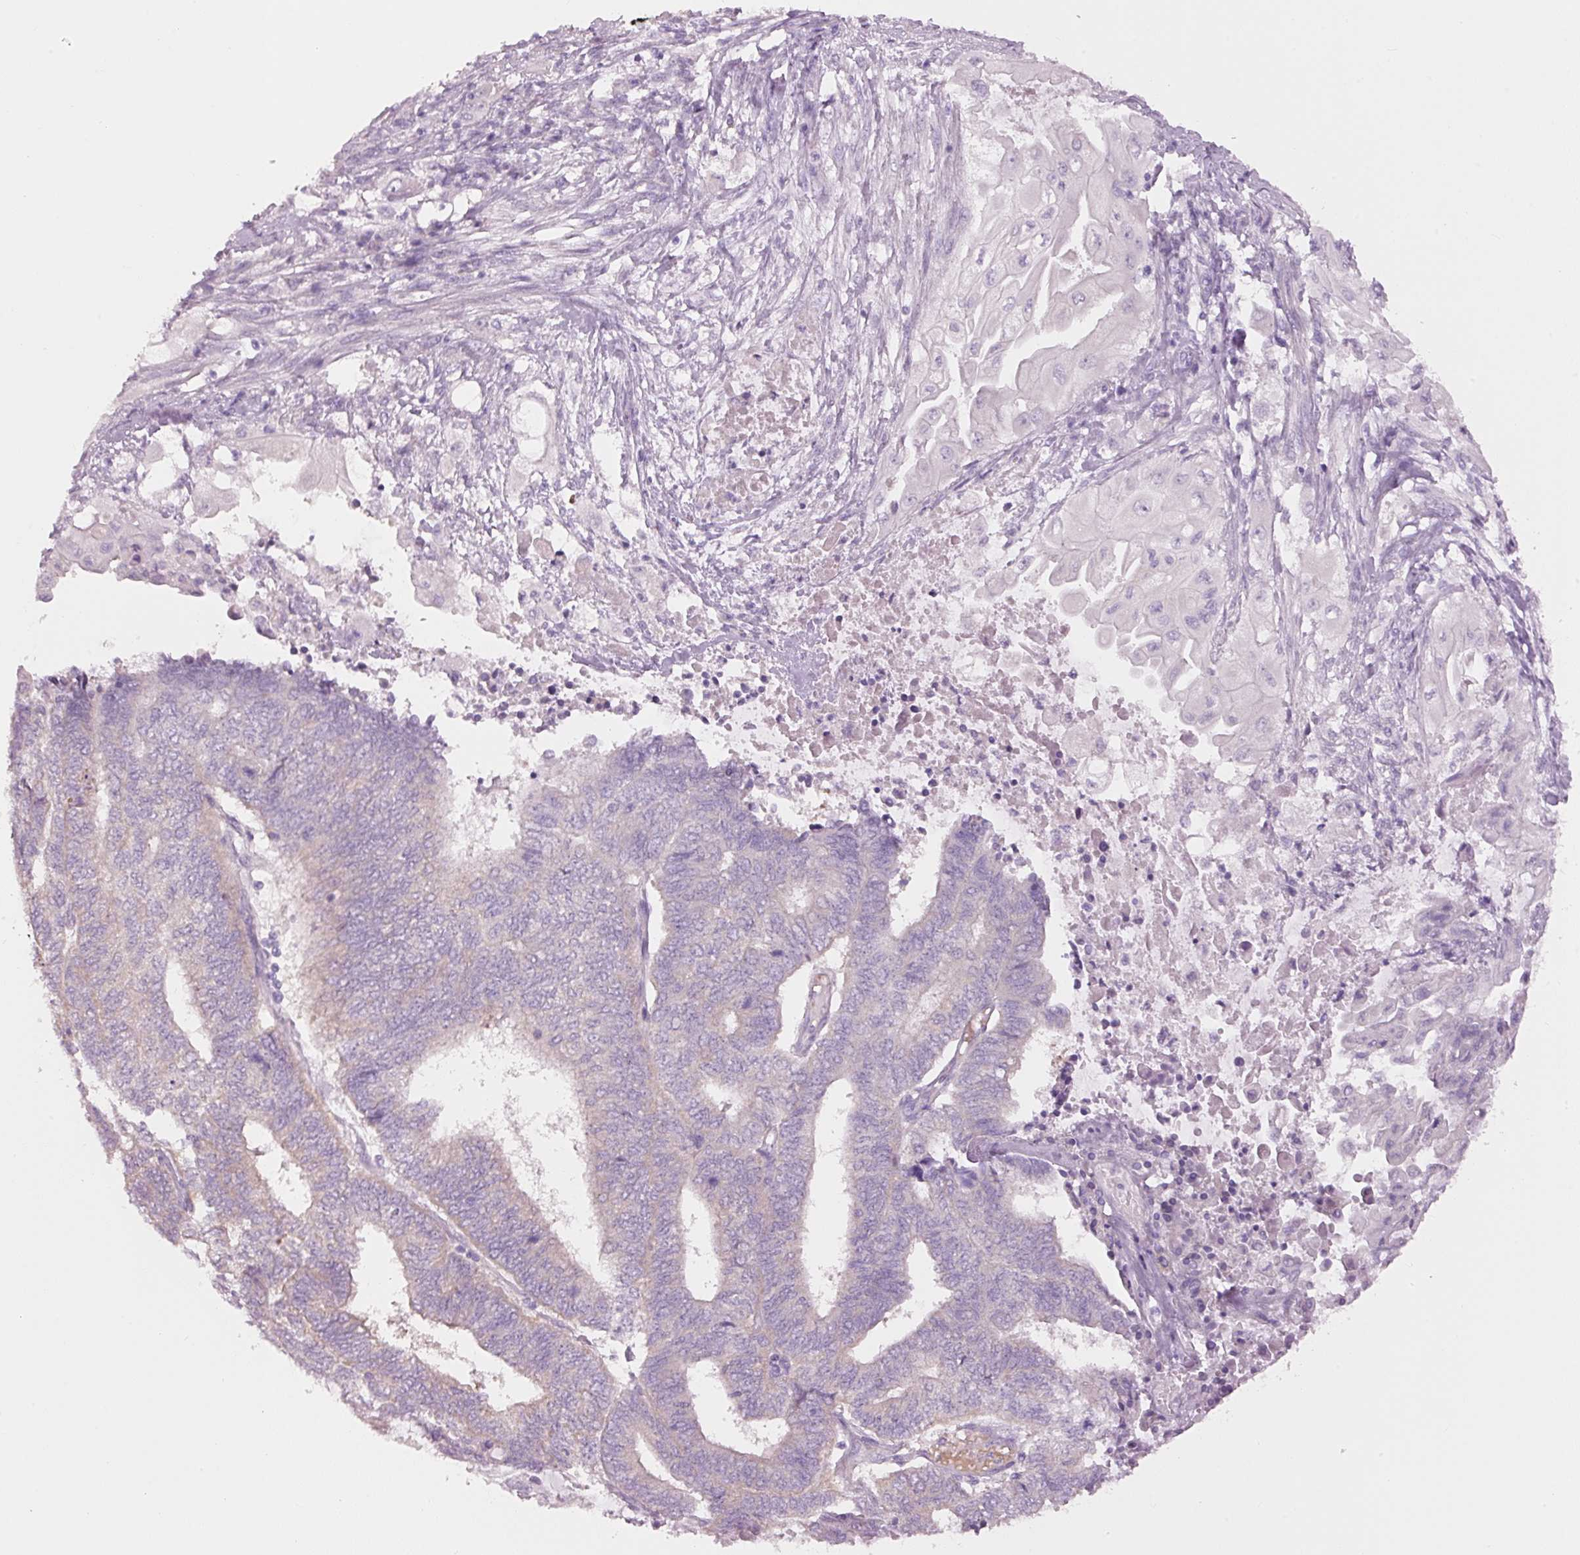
{"staining": {"intensity": "weak", "quantity": "<25%", "location": "cytoplasmic/membranous"}, "tissue": "endometrial cancer", "cell_type": "Tumor cells", "image_type": "cancer", "snomed": [{"axis": "morphology", "description": "Adenocarcinoma, NOS"}, {"axis": "topography", "description": "Uterus"}, {"axis": "topography", "description": "Endometrium"}], "caption": "Tumor cells show no significant staining in adenocarcinoma (endometrial). The staining is performed using DAB (3,3'-diaminobenzidine) brown chromogen with nuclei counter-stained in using hematoxylin.", "gene": "PDXDC1", "patient": {"sex": "female", "age": 70}}